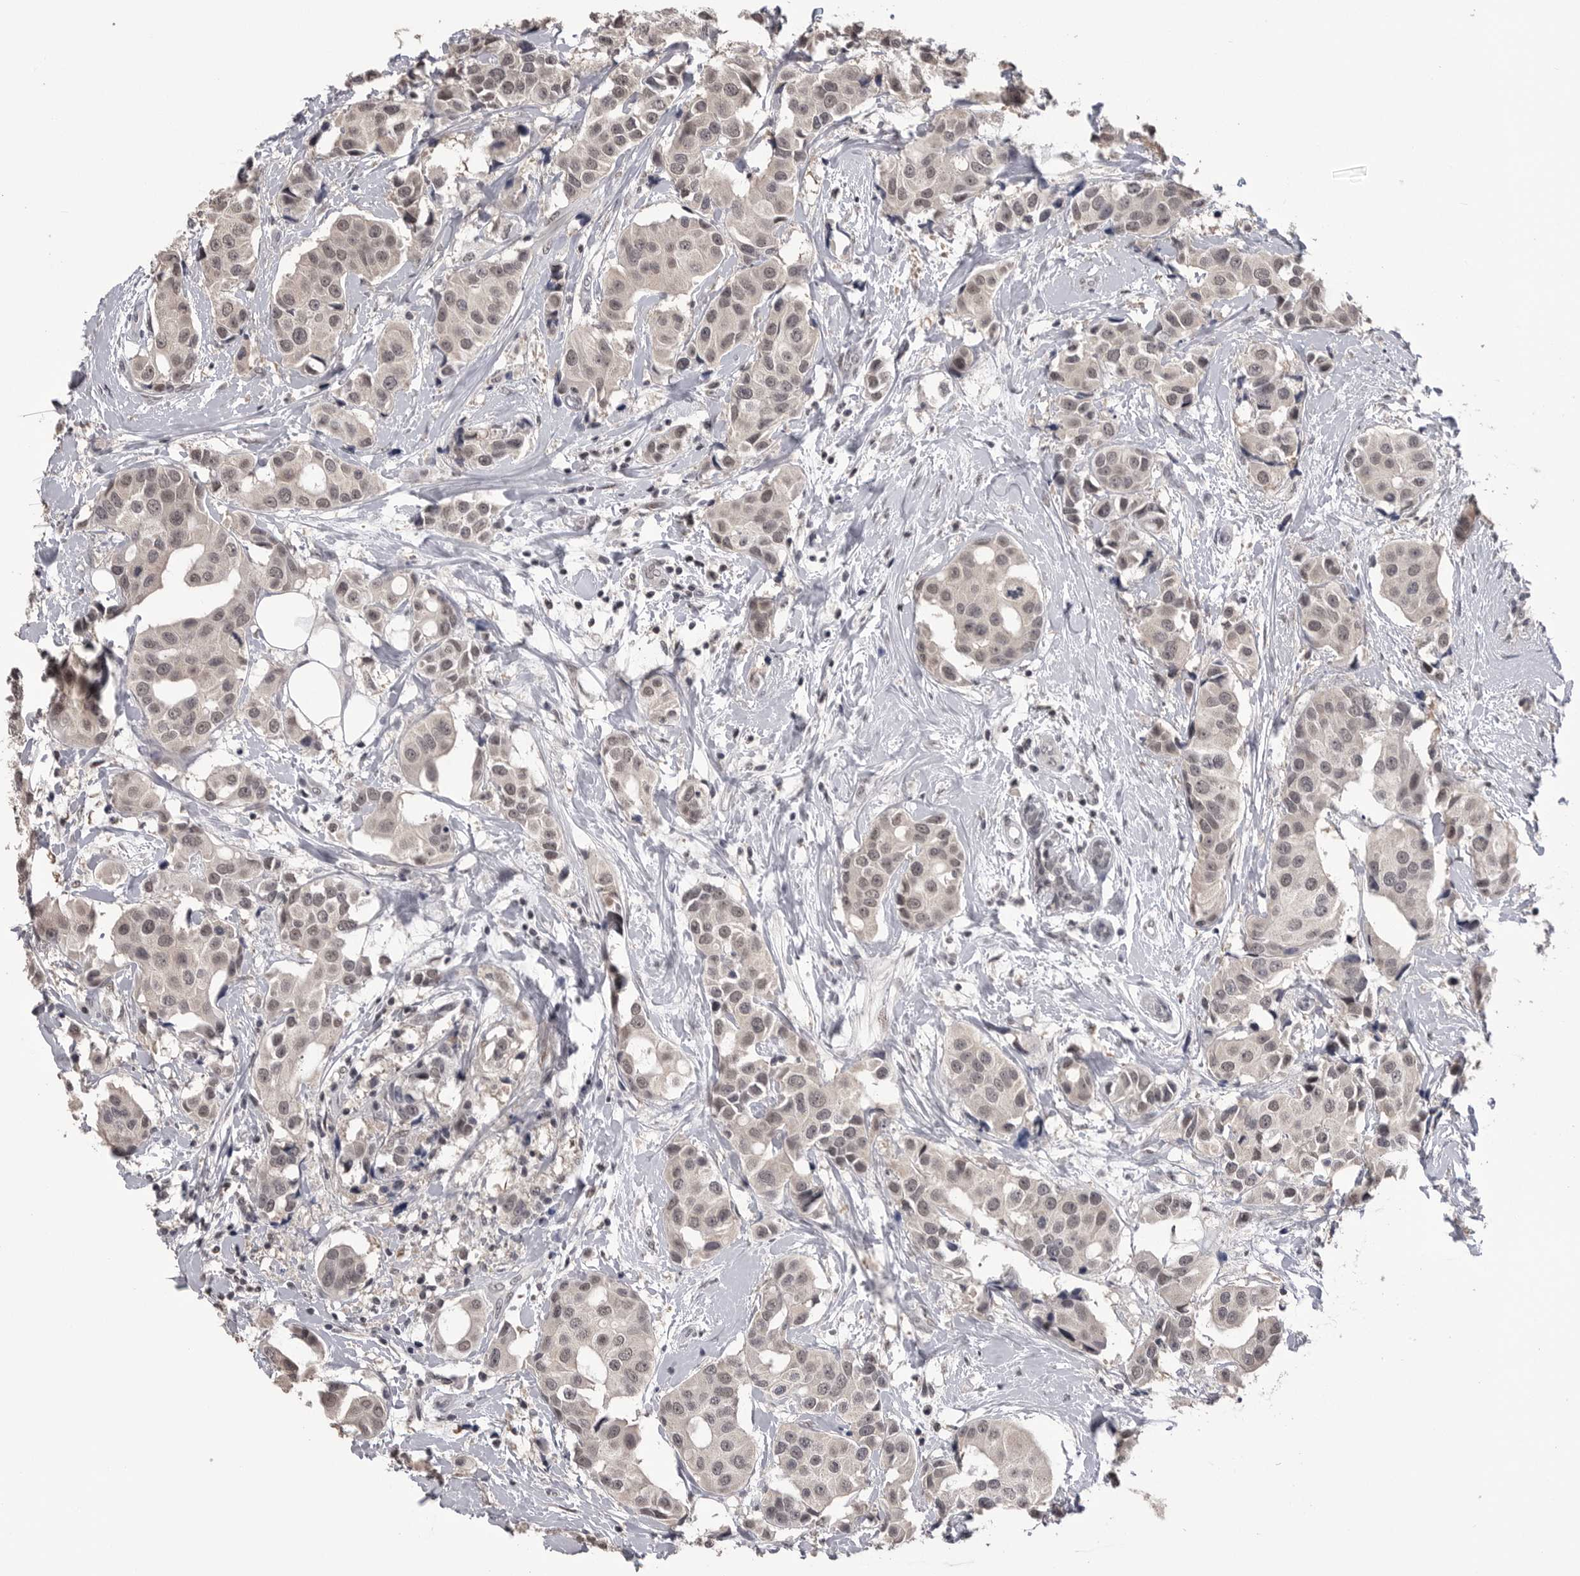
{"staining": {"intensity": "weak", "quantity": "25%-75%", "location": "nuclear"}, "tissue": "breast cancer", "cell_type": "Tumor cells", "image_type": "cancer", "snomed": [{"axis": "morphology", "description": "Normal tissue, NOS"}, {"axis": "morphology", "description": "Duct carcinoma"}, {"axis": "topography", "description": "Breast"}], "caption": "There is low levels of weak nuclear expression in tumor cells of breast cancer, as demonstrated by immunohistochemical staining (brown color).", "gene": "DLG2", "patient": {"sex": "female", "age": 39}}